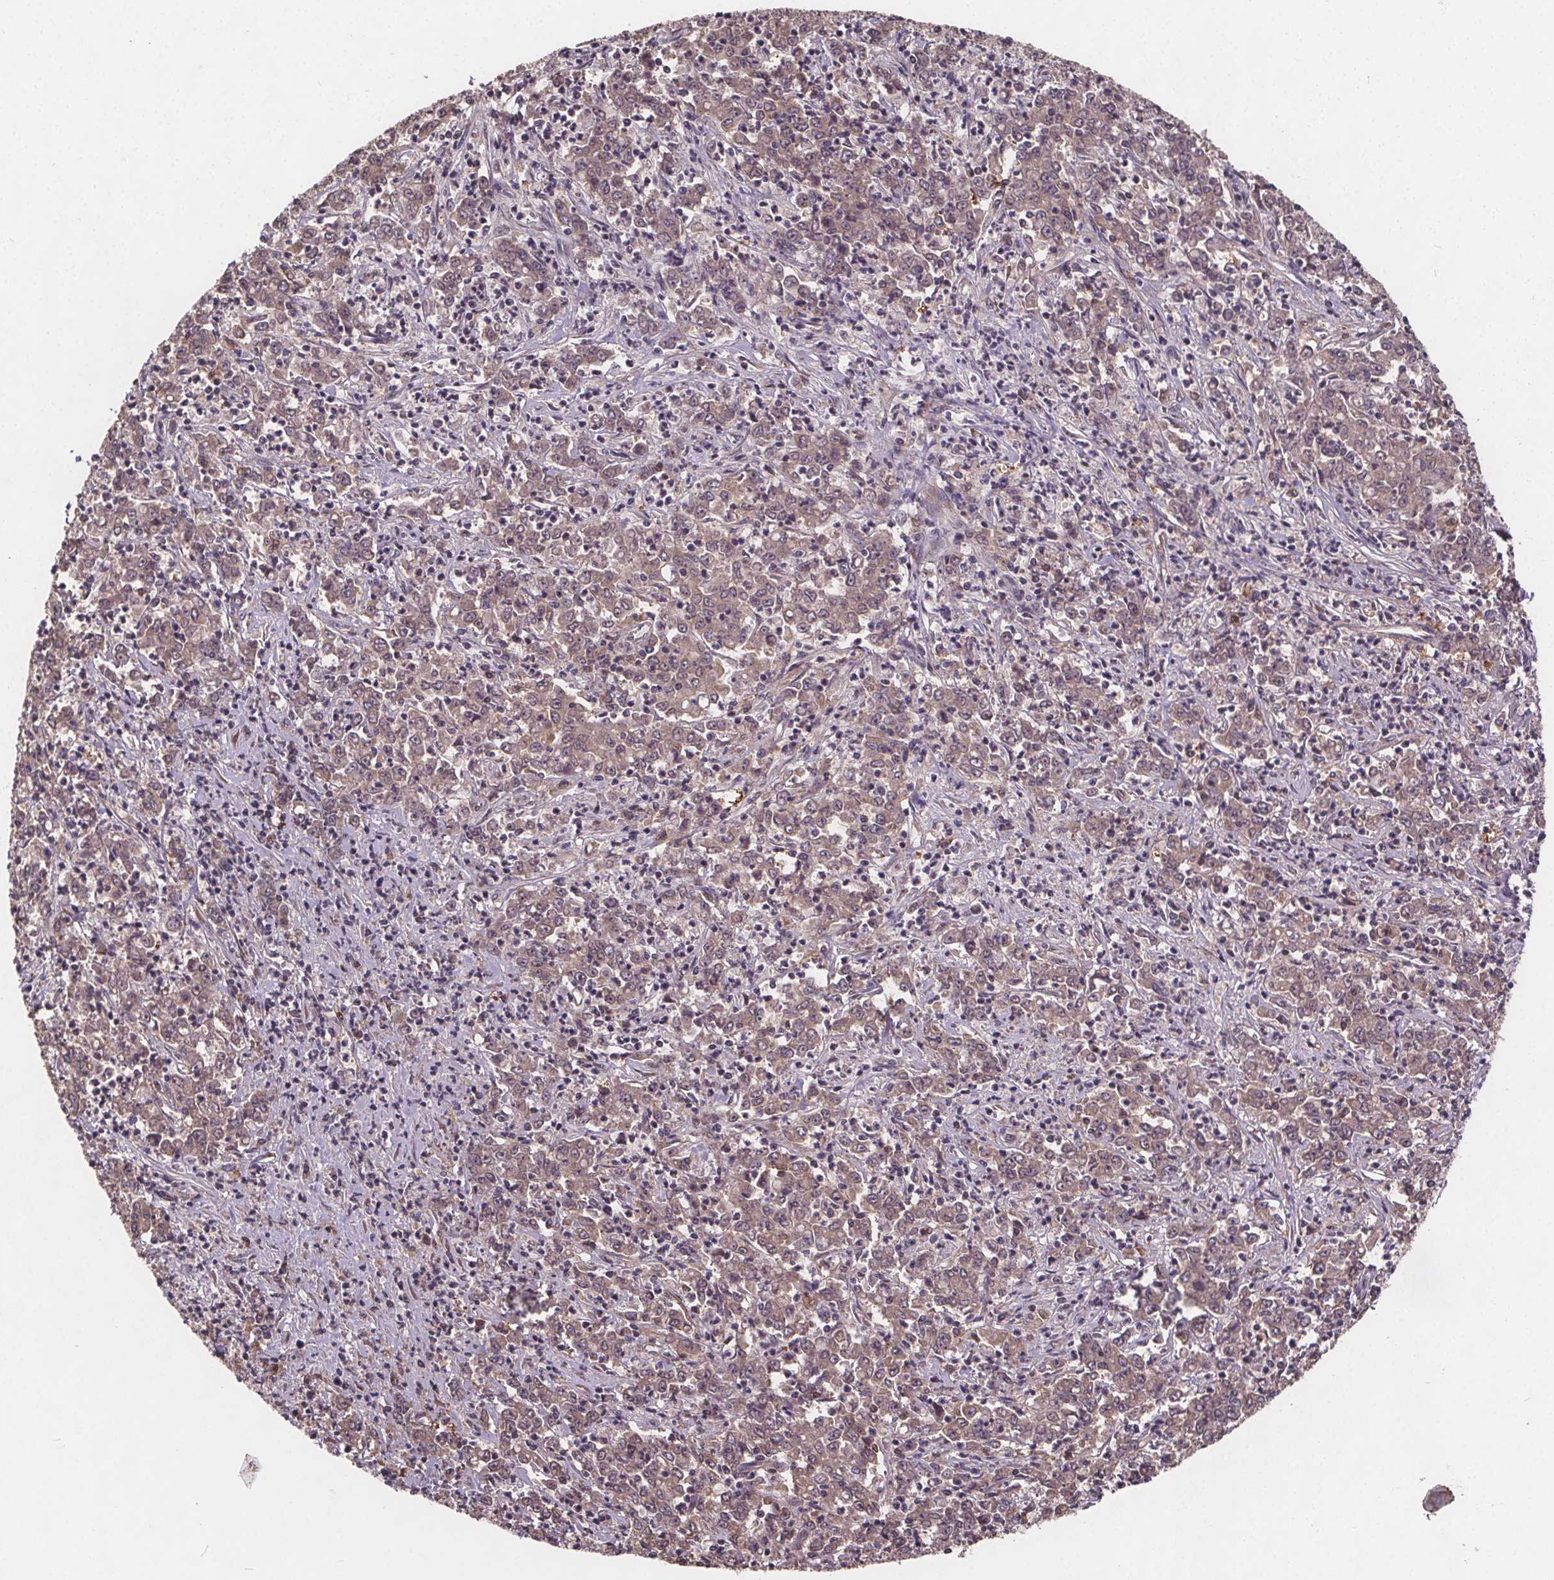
{"staining": {"intensity": "weak", "quantity": ">75%", "location": "cytoplasmic/membranous"}, "tissue": "stomach cancer", "cell_type": "Tumor cells", "image_type": "cancer", "snomed": [{"axis": "morphology", "description": "Adenocarcinoma, NOS"}, {"axis": "topography", "description": "Stomach, lower"}], "caption": "A low amount of weak cytoplasmic/membranous positivity is seen in about >75% of tumor cells in stomach cancer (adenocarcinoma) tissue.", "gene": "USP9X", "patient": {"sex": "female", "age": 71}}